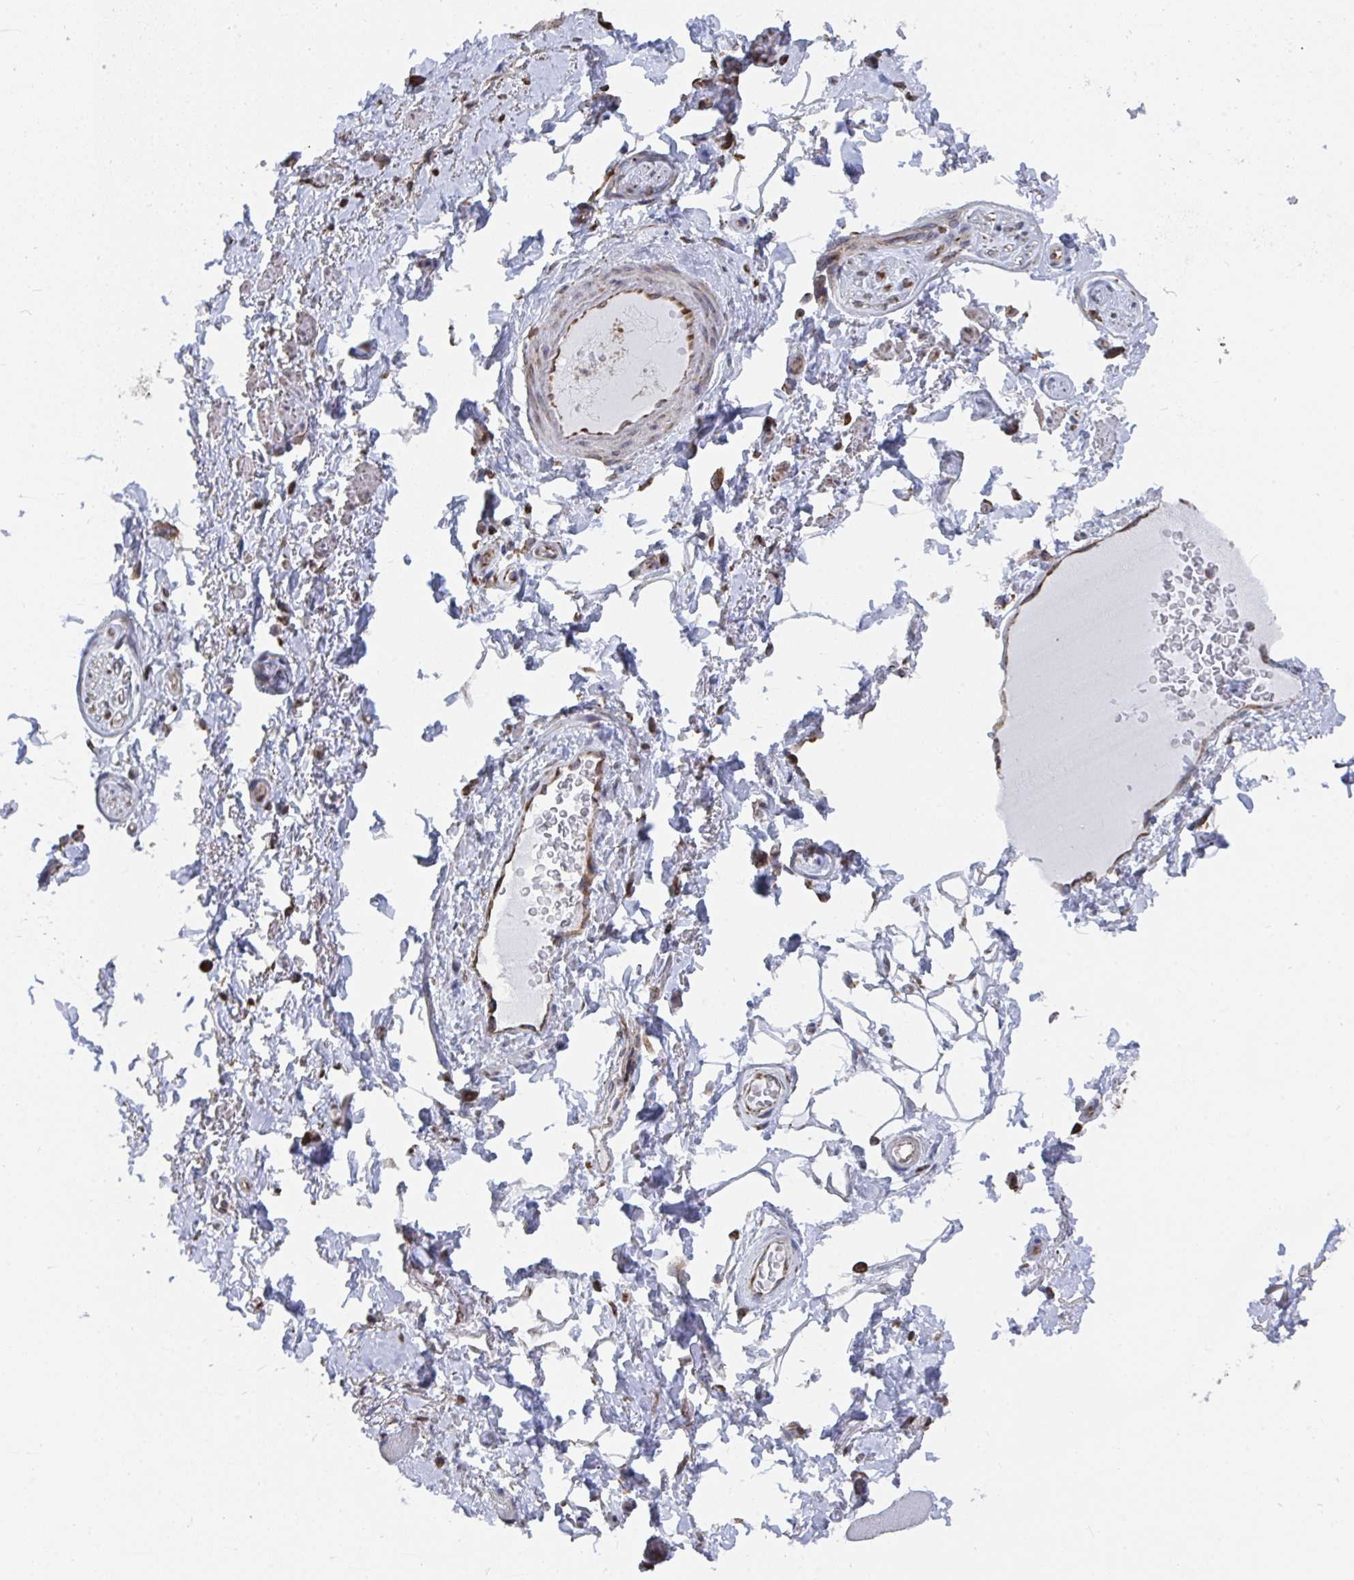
{"staining": {"intensity": "negative", "quantity": "none", "location": "none"}, "tissue": "adipose tissue", "cell_type": "Adipocytes", "image_type": "normal", "snomed": [{"axis": "morphology", "description": "Normal tissue, NOS"}, {"axis": "topography", "description": "Peripheral nerve tissue"}], "caption": "A high-resolution histopathology image shows immunohistochemistry (IHC) staining of normal adipose tissue, which reveals no significant positivity in adipocytes.", "gene": "ELAVL1", "patient": {"sex": "male", "age": 51}}